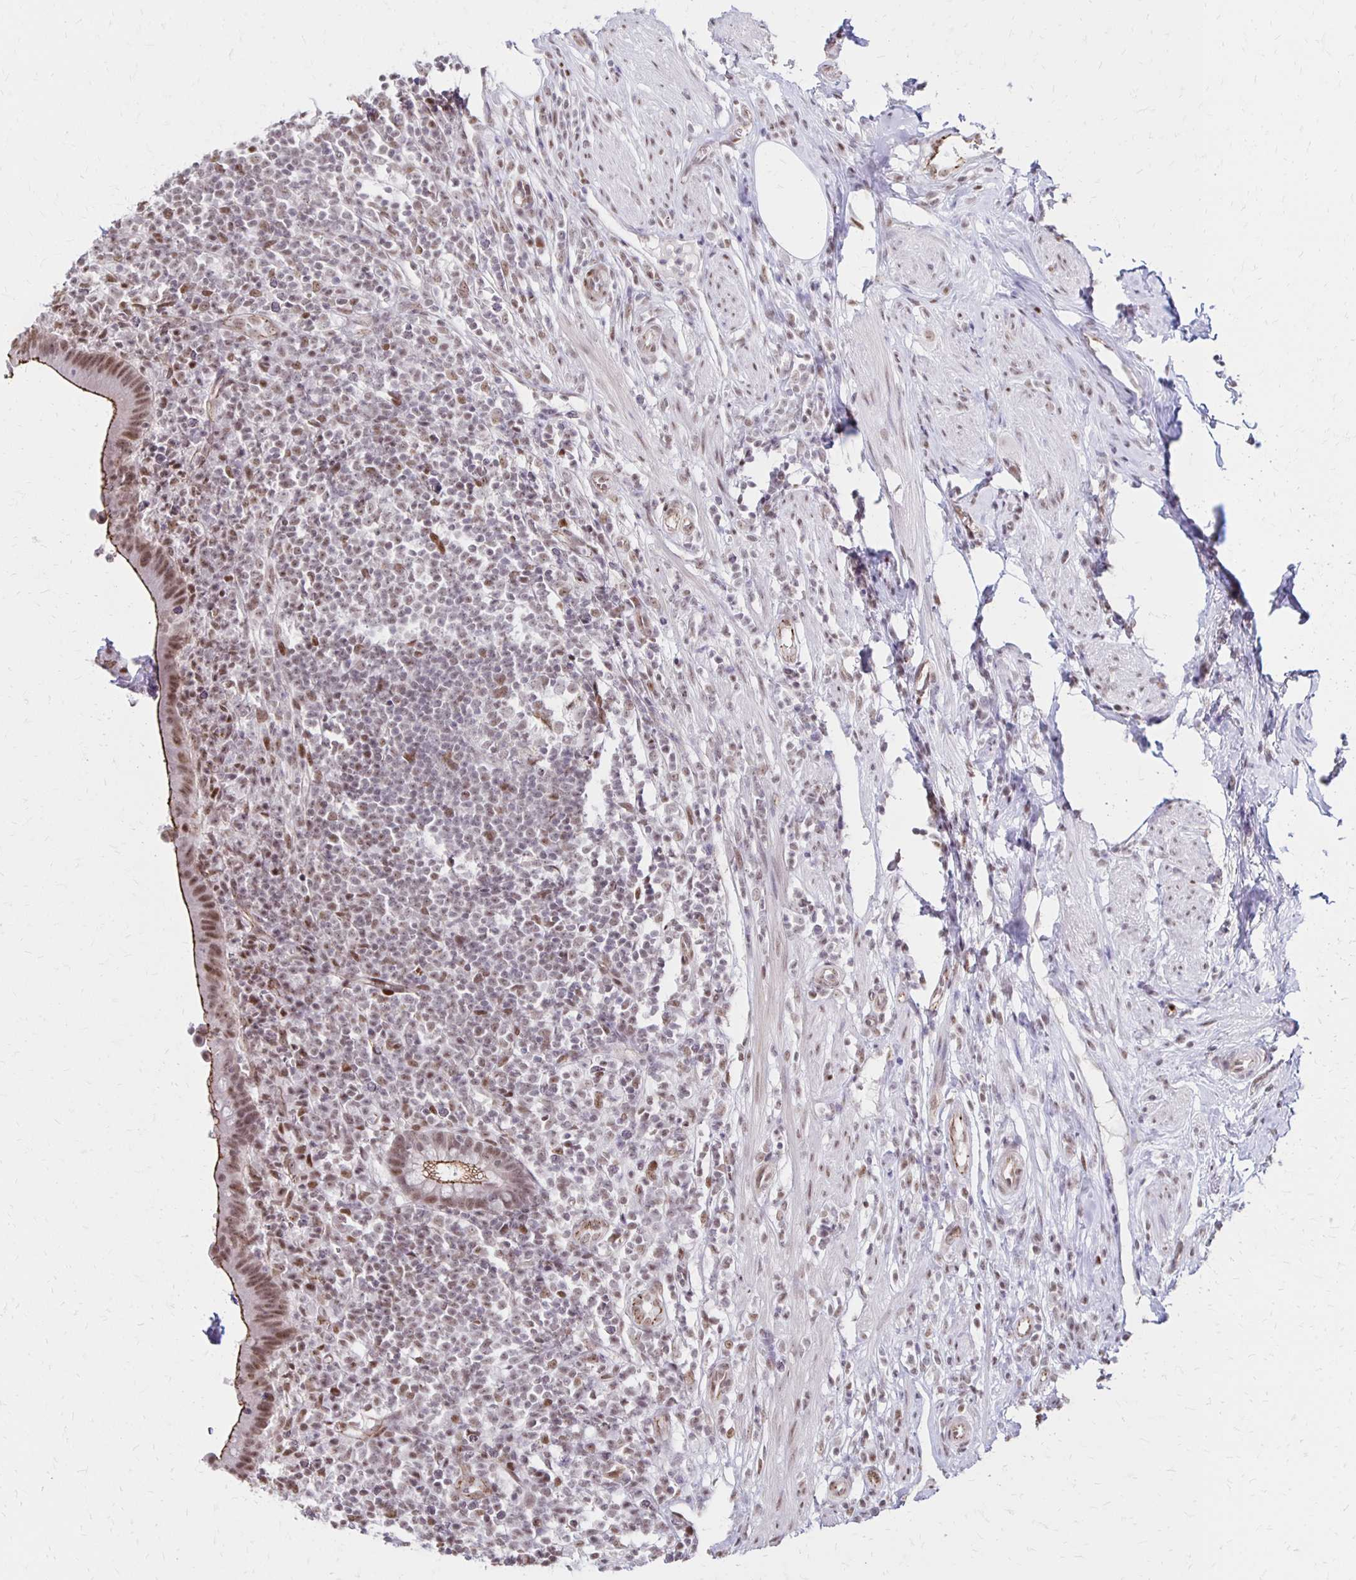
{"staining": {"intensity": "moderate", "quantity": ">75%", "location": "cytoplasmic/membranous,nuclear"}, "tissue": "appendix", "cell_type": "Glandular cells", "image_type": "normal", "snomed": [{"axis": "morphology", "description": "Normal tissue, NOS"}, {"axis": "topography", "description": "Appendix"}], "caption": "Immunohistochemistry (IHC) photomicrograph of benign human appendix stained for a protein (brown), which displays medium levels of moderate cytoplasmic/membranous,nuclear staining in about >75% of glandular cells.", "gene": "DDB2", "patient": {"sex": "female", "age": 56}}